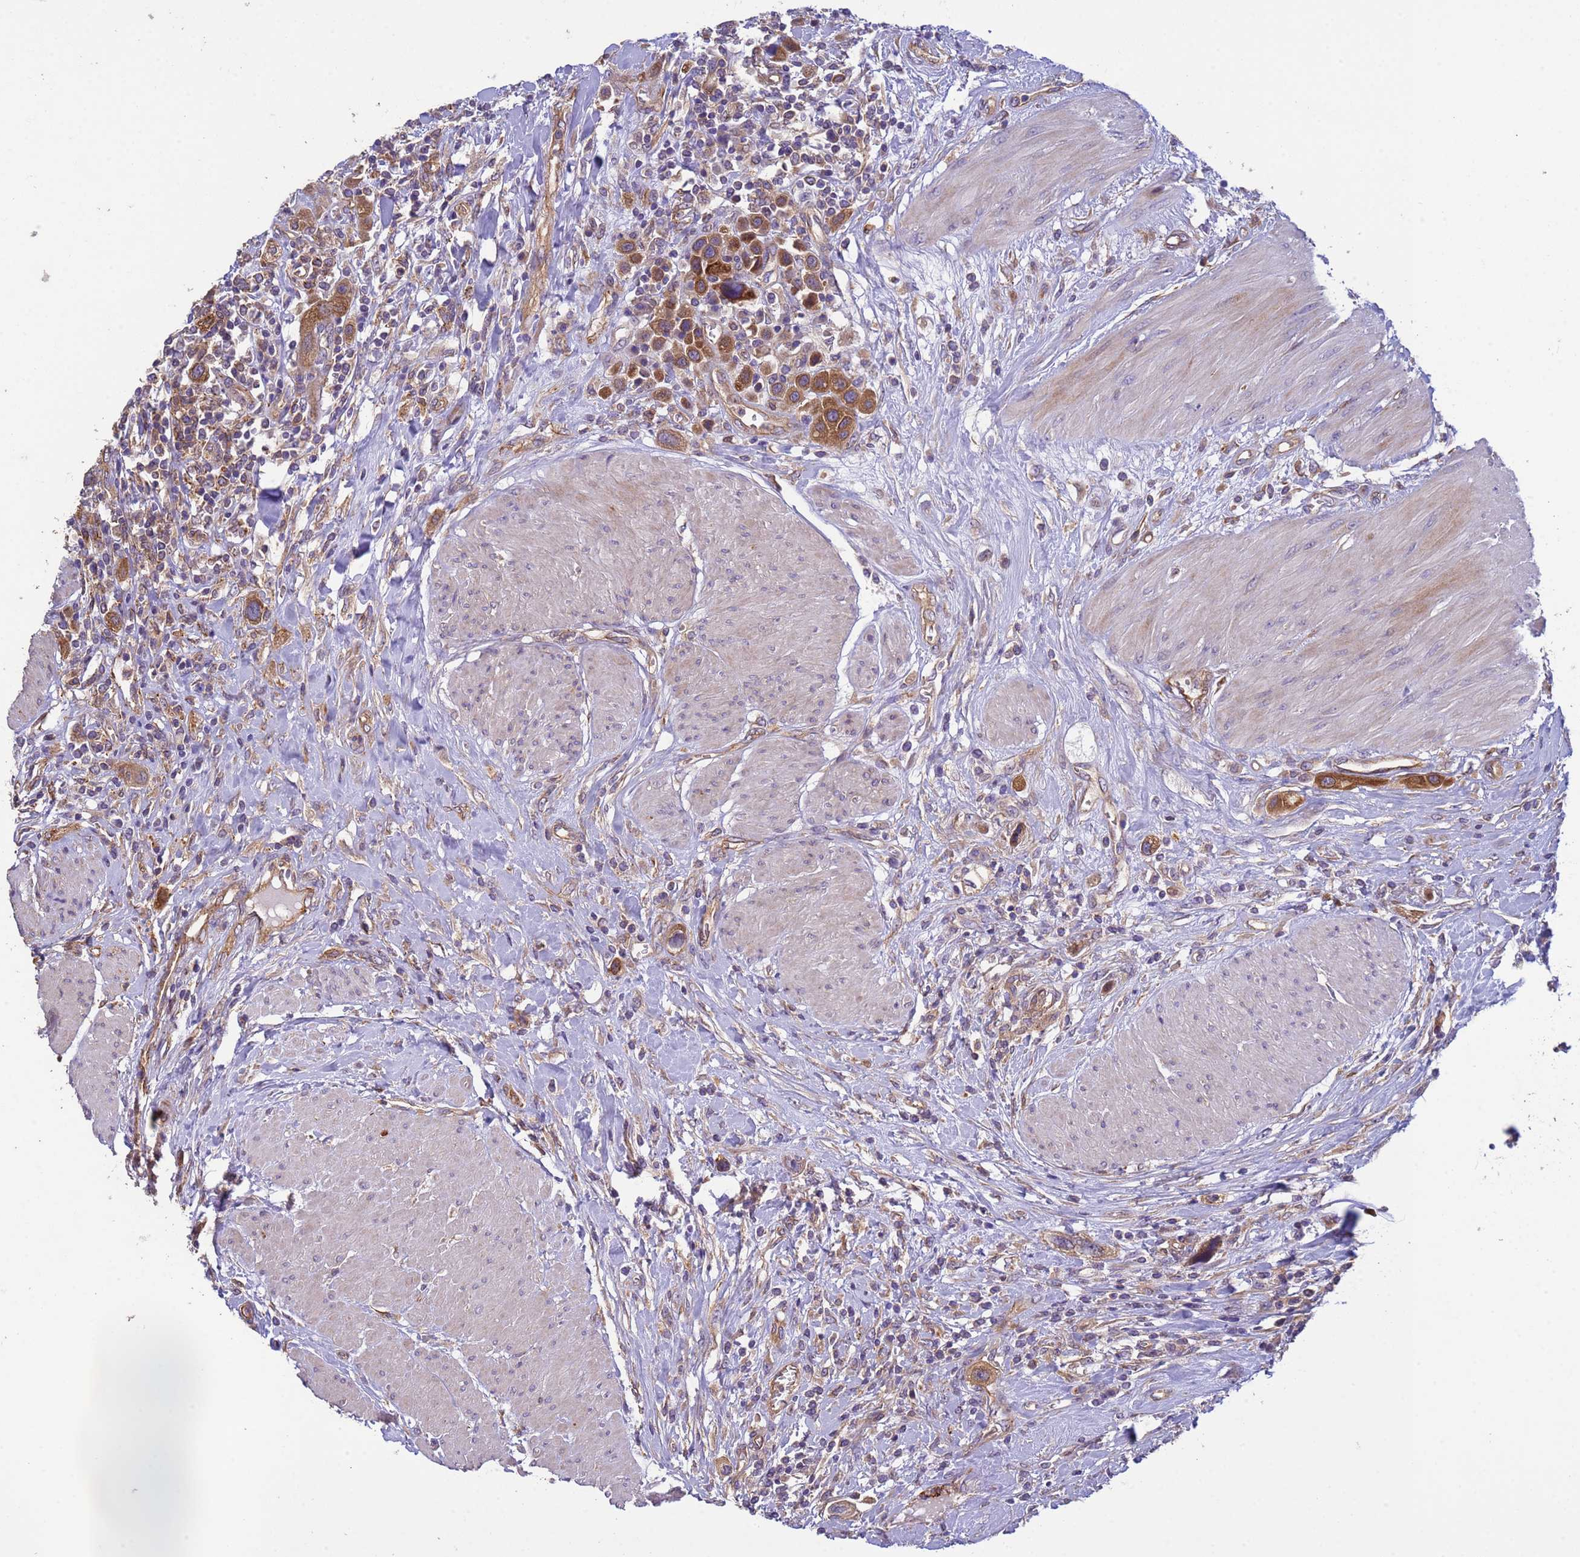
{"staining": {"intensity": "moderate", "quantity": ">75%", "location": "cytoplasmic/membranous"}, "tissue": "urothelial cancer", "cell_type": "Tumor cells", "image_type": "cancer", "snomed": [{"axis": "morphology", "description": "Urothelial carcinoma, High grade"}, {"axis": "topography", "description": "Urinary bladder"}], "caption": "Urothelial cancer was stained to show a protein in brown. There is medium levels of moderate cytoplasmic/membranous staining in approximately >75% of tumor cells.", "gene": "RAB10", "patient": {"sex": "male", "age": 50}}